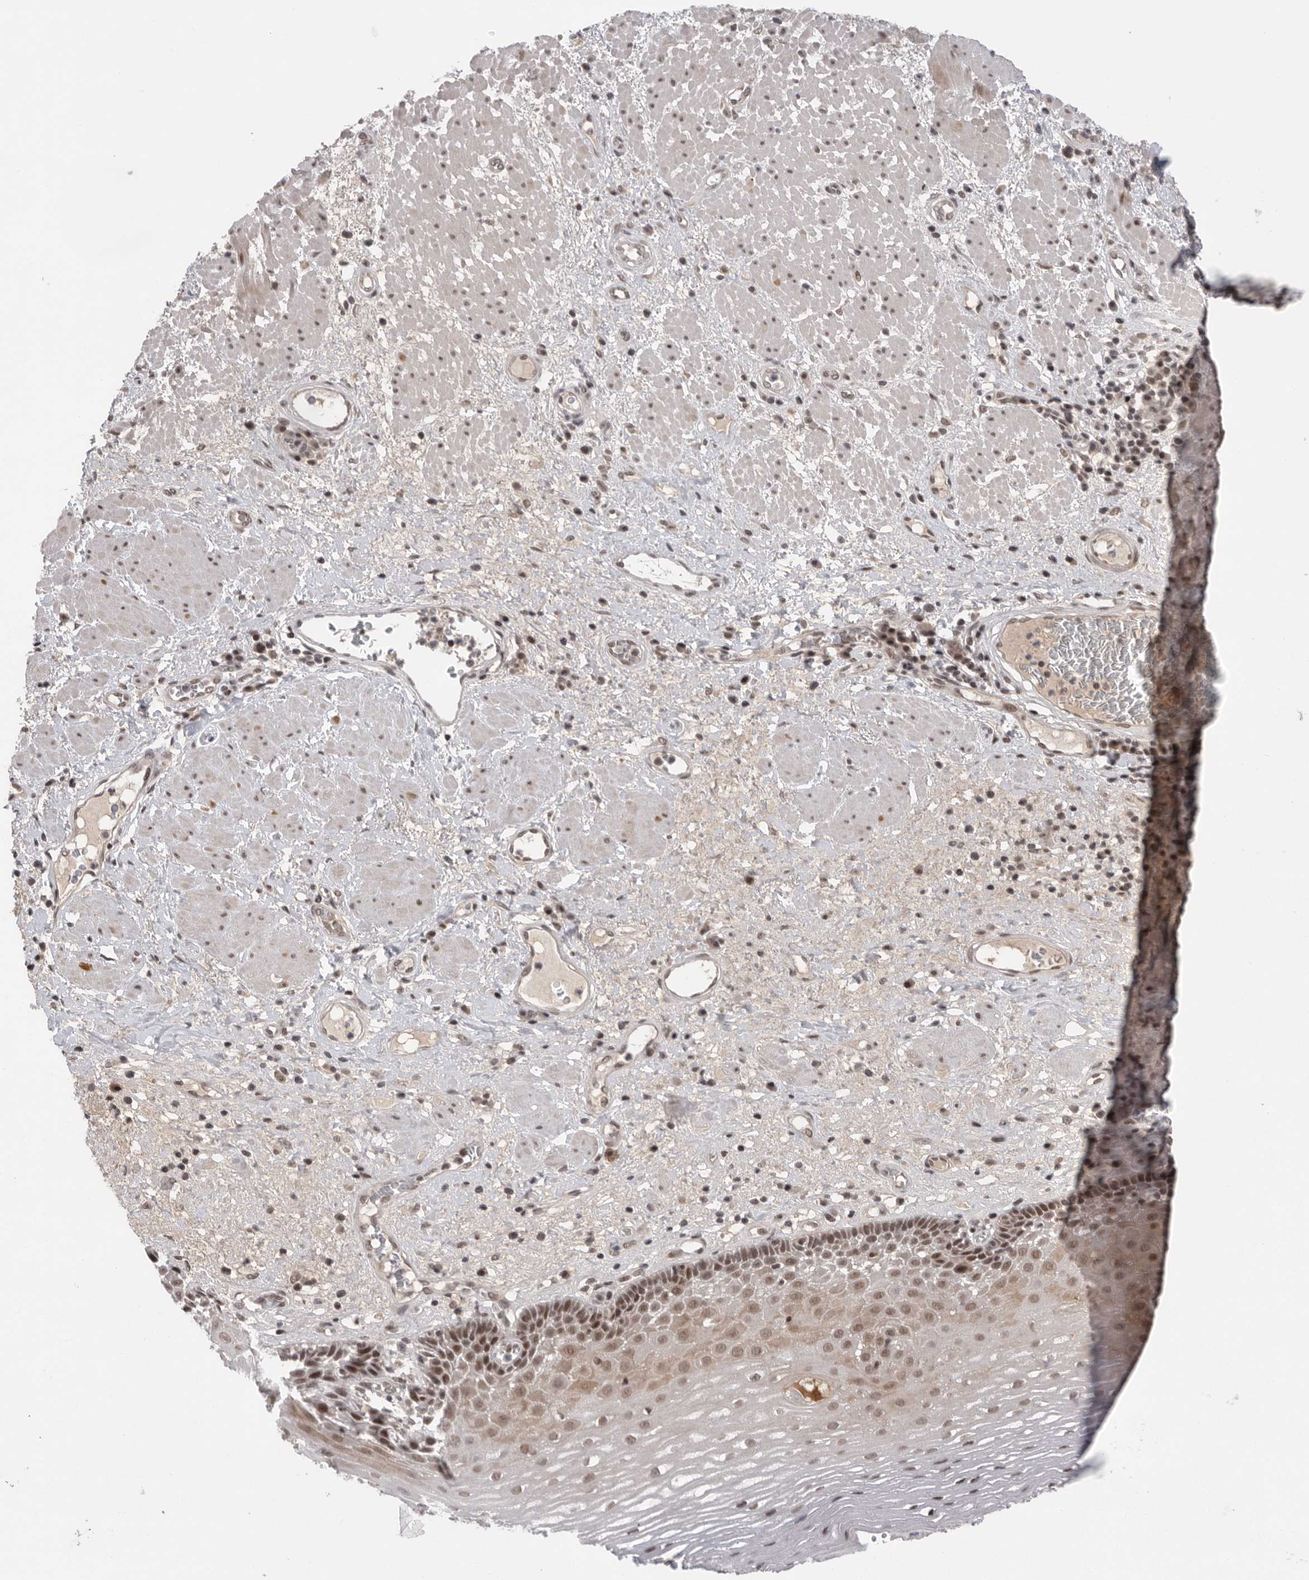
{"staining": {"intensity": "strong", "quantity": ">75%", "location": "nuclear"}, "tissue": "esophagus", "cell_type": "Squamous epithelial cells", "image_type": "normal", "snomed": [{"axis": "morphology", "description": "Normal tissue, NOS"}, {"axis": "morphology", "description": "Adenocarcinoma, NOS"}, {"axis": "topography", "description": "Esophagus"}], "caption": "Immunohistochemical staining of normal human esophagus exhibits strong nuclear protein staining in approximately >75% of squamous epithelial cells.", "gene": "POU5F1", "patient": {"sex": "male", "age": 62}}